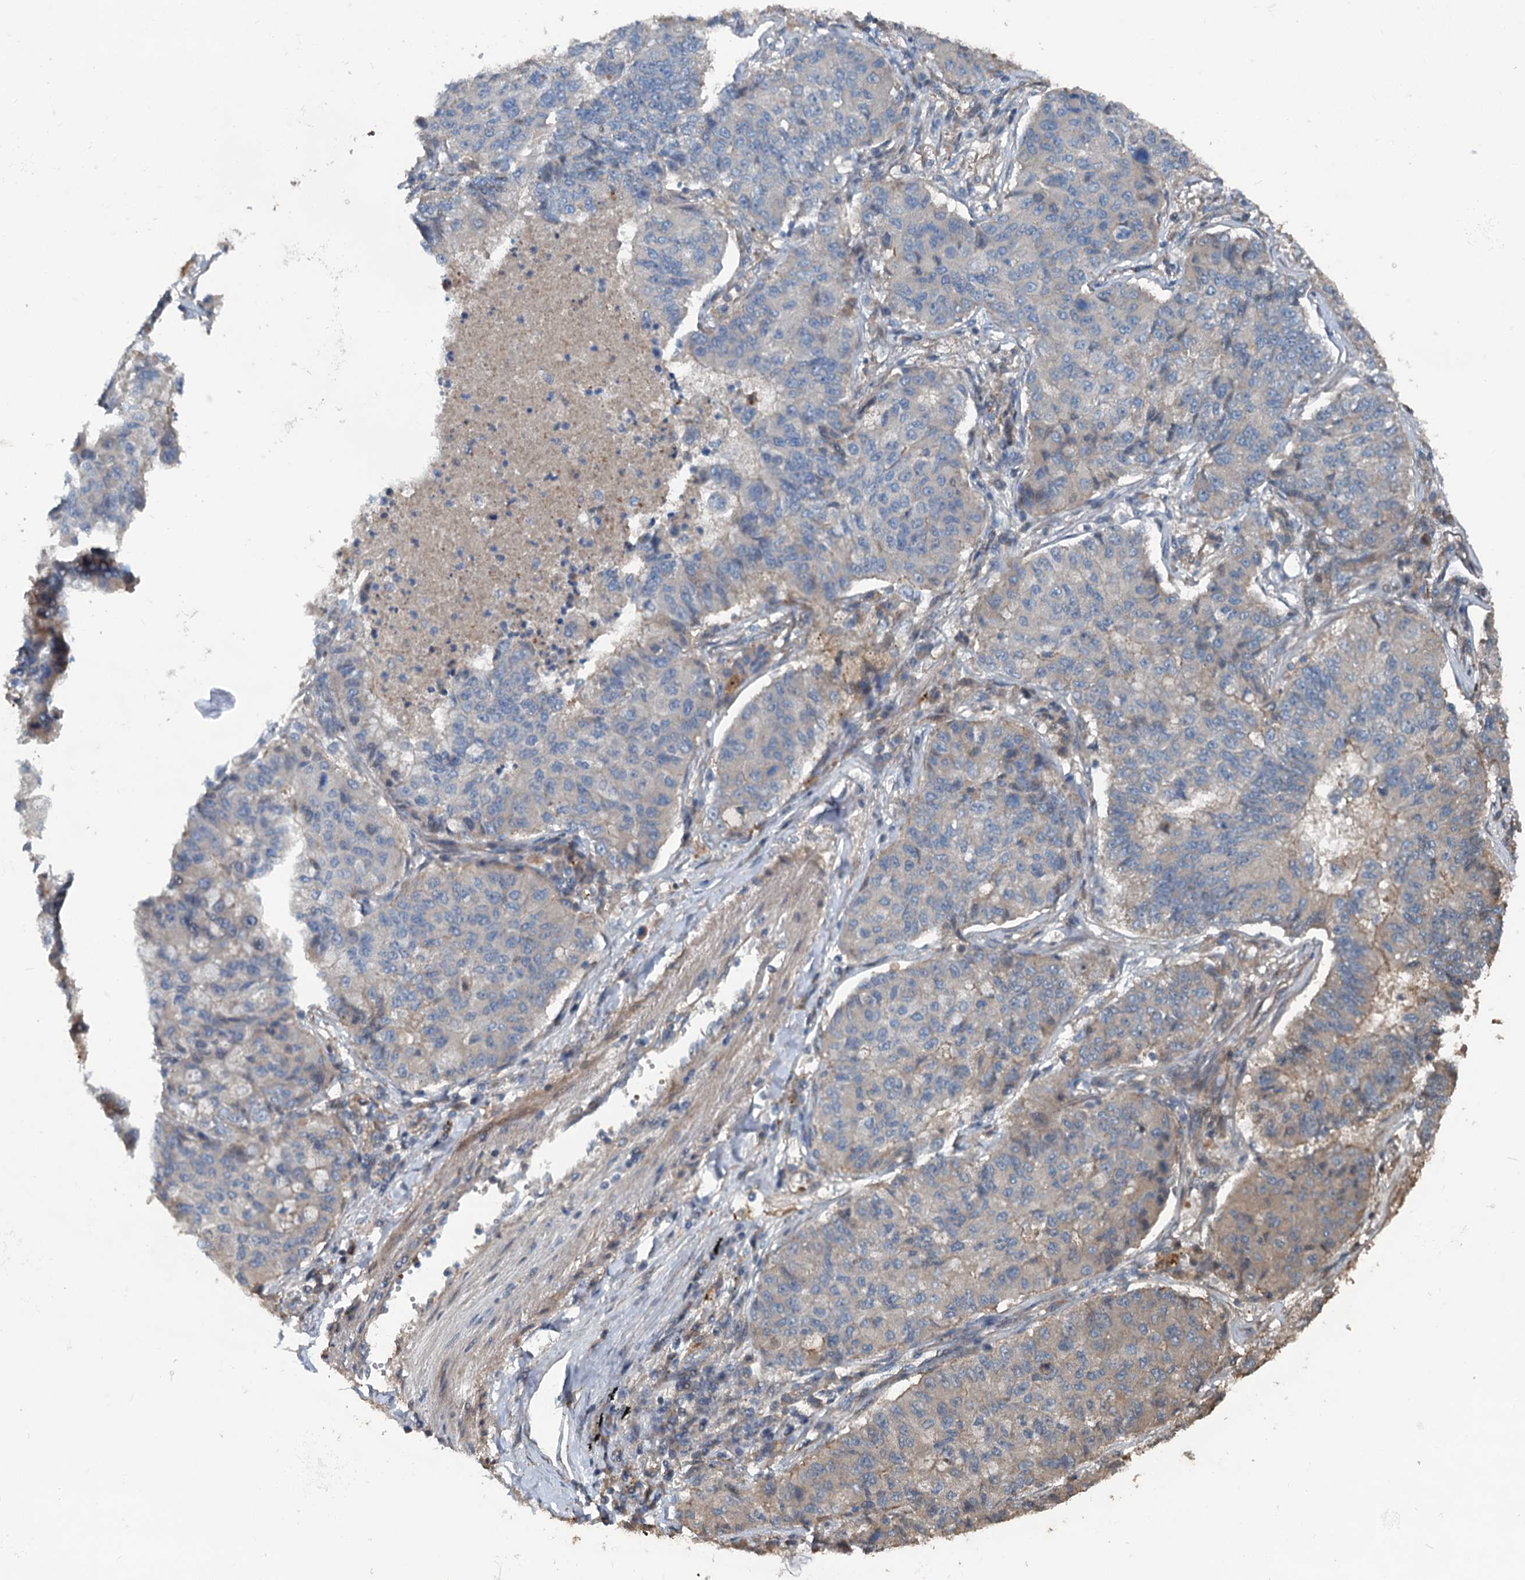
{"staining": {"intensity": "weak", "quantity": "<25%", "location": "cytoplasmic/membranous"}, "tissue": "lung cancer", "cell_type": "Tumor cells", "image_type": "cancer", "snomed": [{"axis": "morphology", "description": "Squamous cell carcinoma, NOS"}, {"axis": "topography", "description": "Lung"}], "caption": "A histopathology image of lung cancer stained for a protein displays no brown staining in tumor cells.", "gene": "TEDC1", "patient": {"sex": "male", "age": 74}}